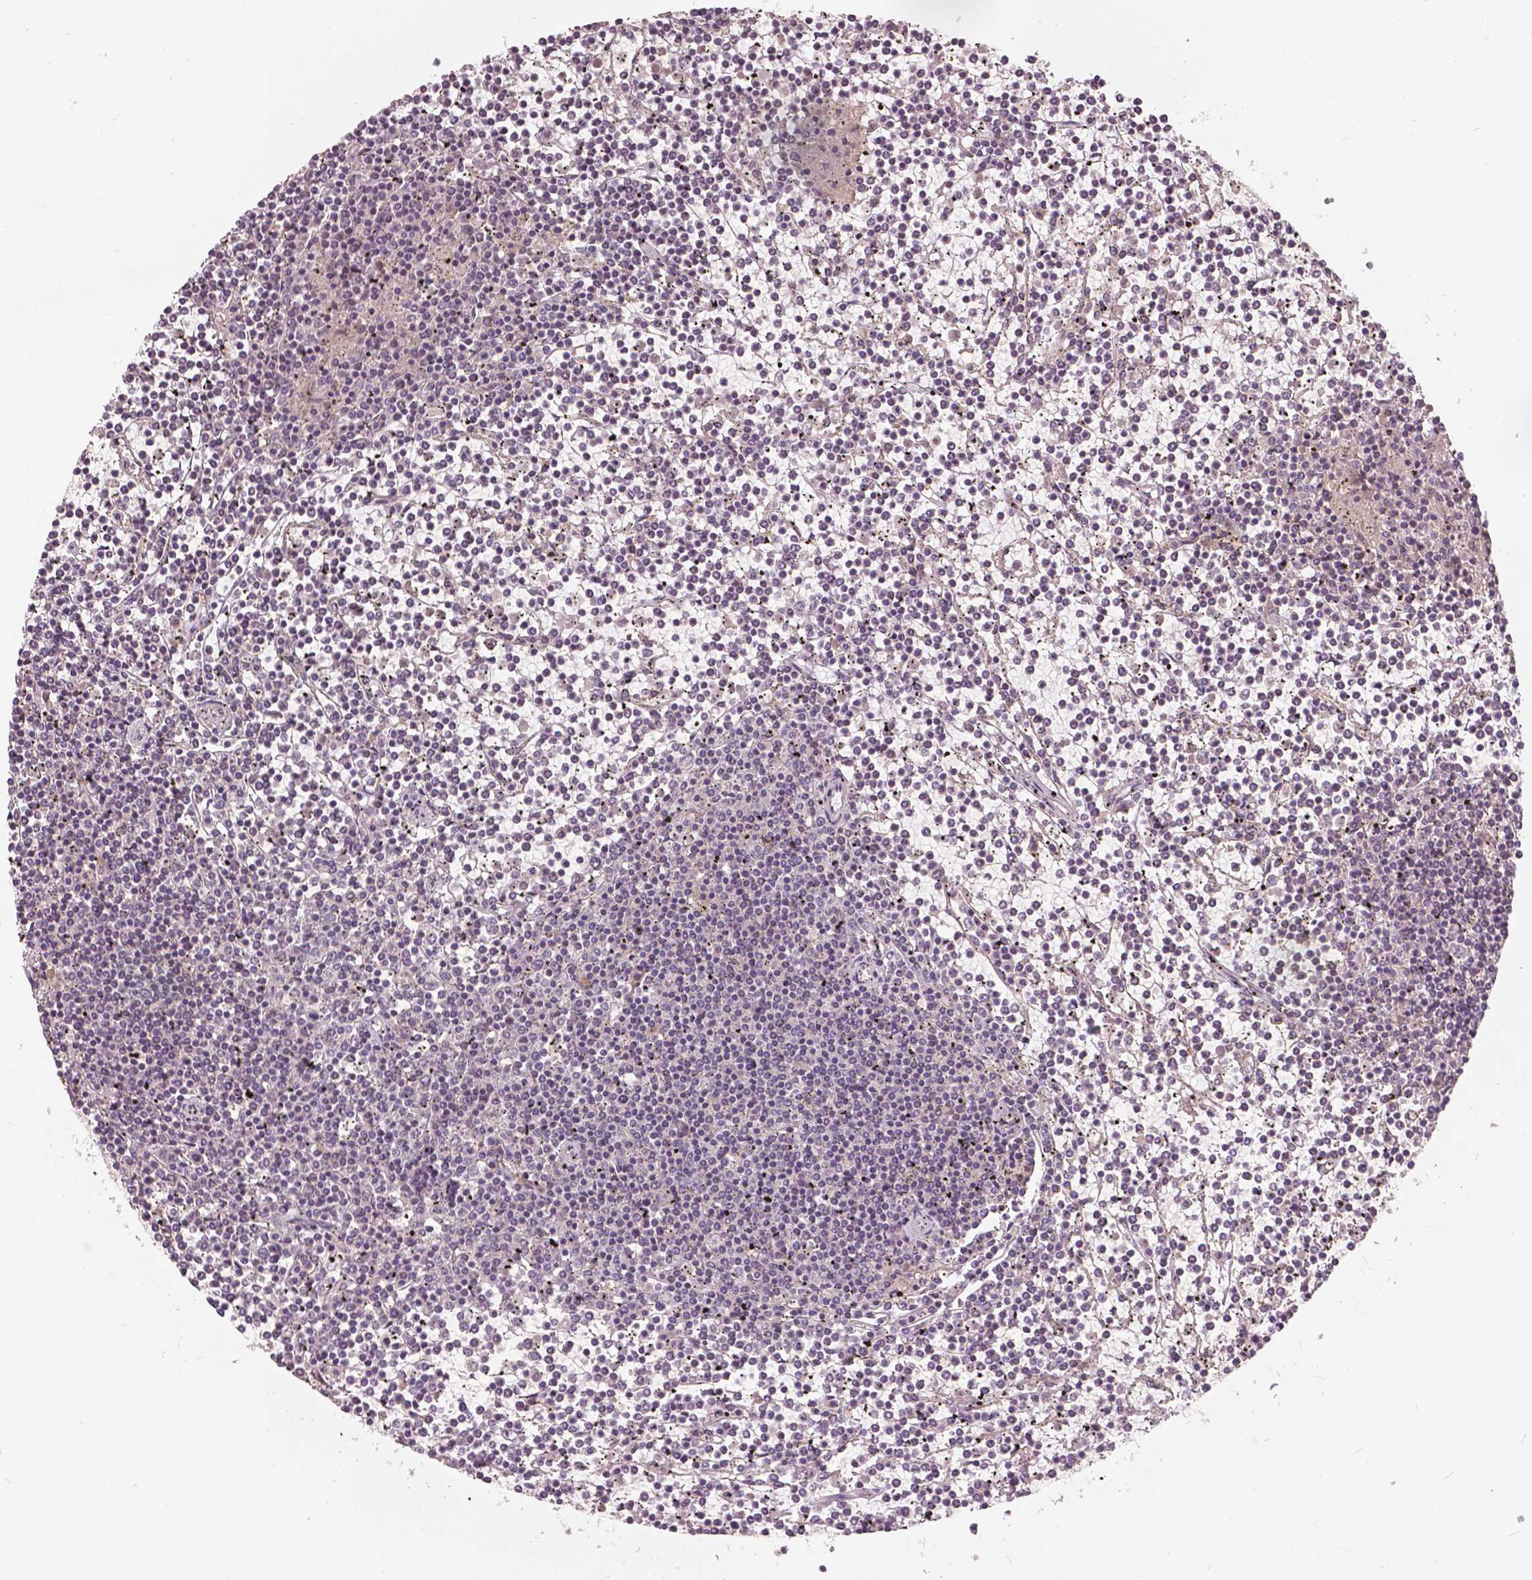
{"staining": {"intensity": "negative", "quantity": "none", "location": "none"}, "tissue": "lymphoma", "cell_type": "Tumor cells", "image_type": "cancer", "snomed": [{"axis": "morphology", "description": "Malignant lymphoma, non-Hodgkin's type, Low grade"}, {"axis": "topography", "description": "Spleen"}], "caption": "A high-resolution histopathology image shows IHC staining of lymphoma, which demonstrates no significant staining in tumor cells.", "gene": "ANGPTL4", "patient": {"sex": "female", "age": 19}}